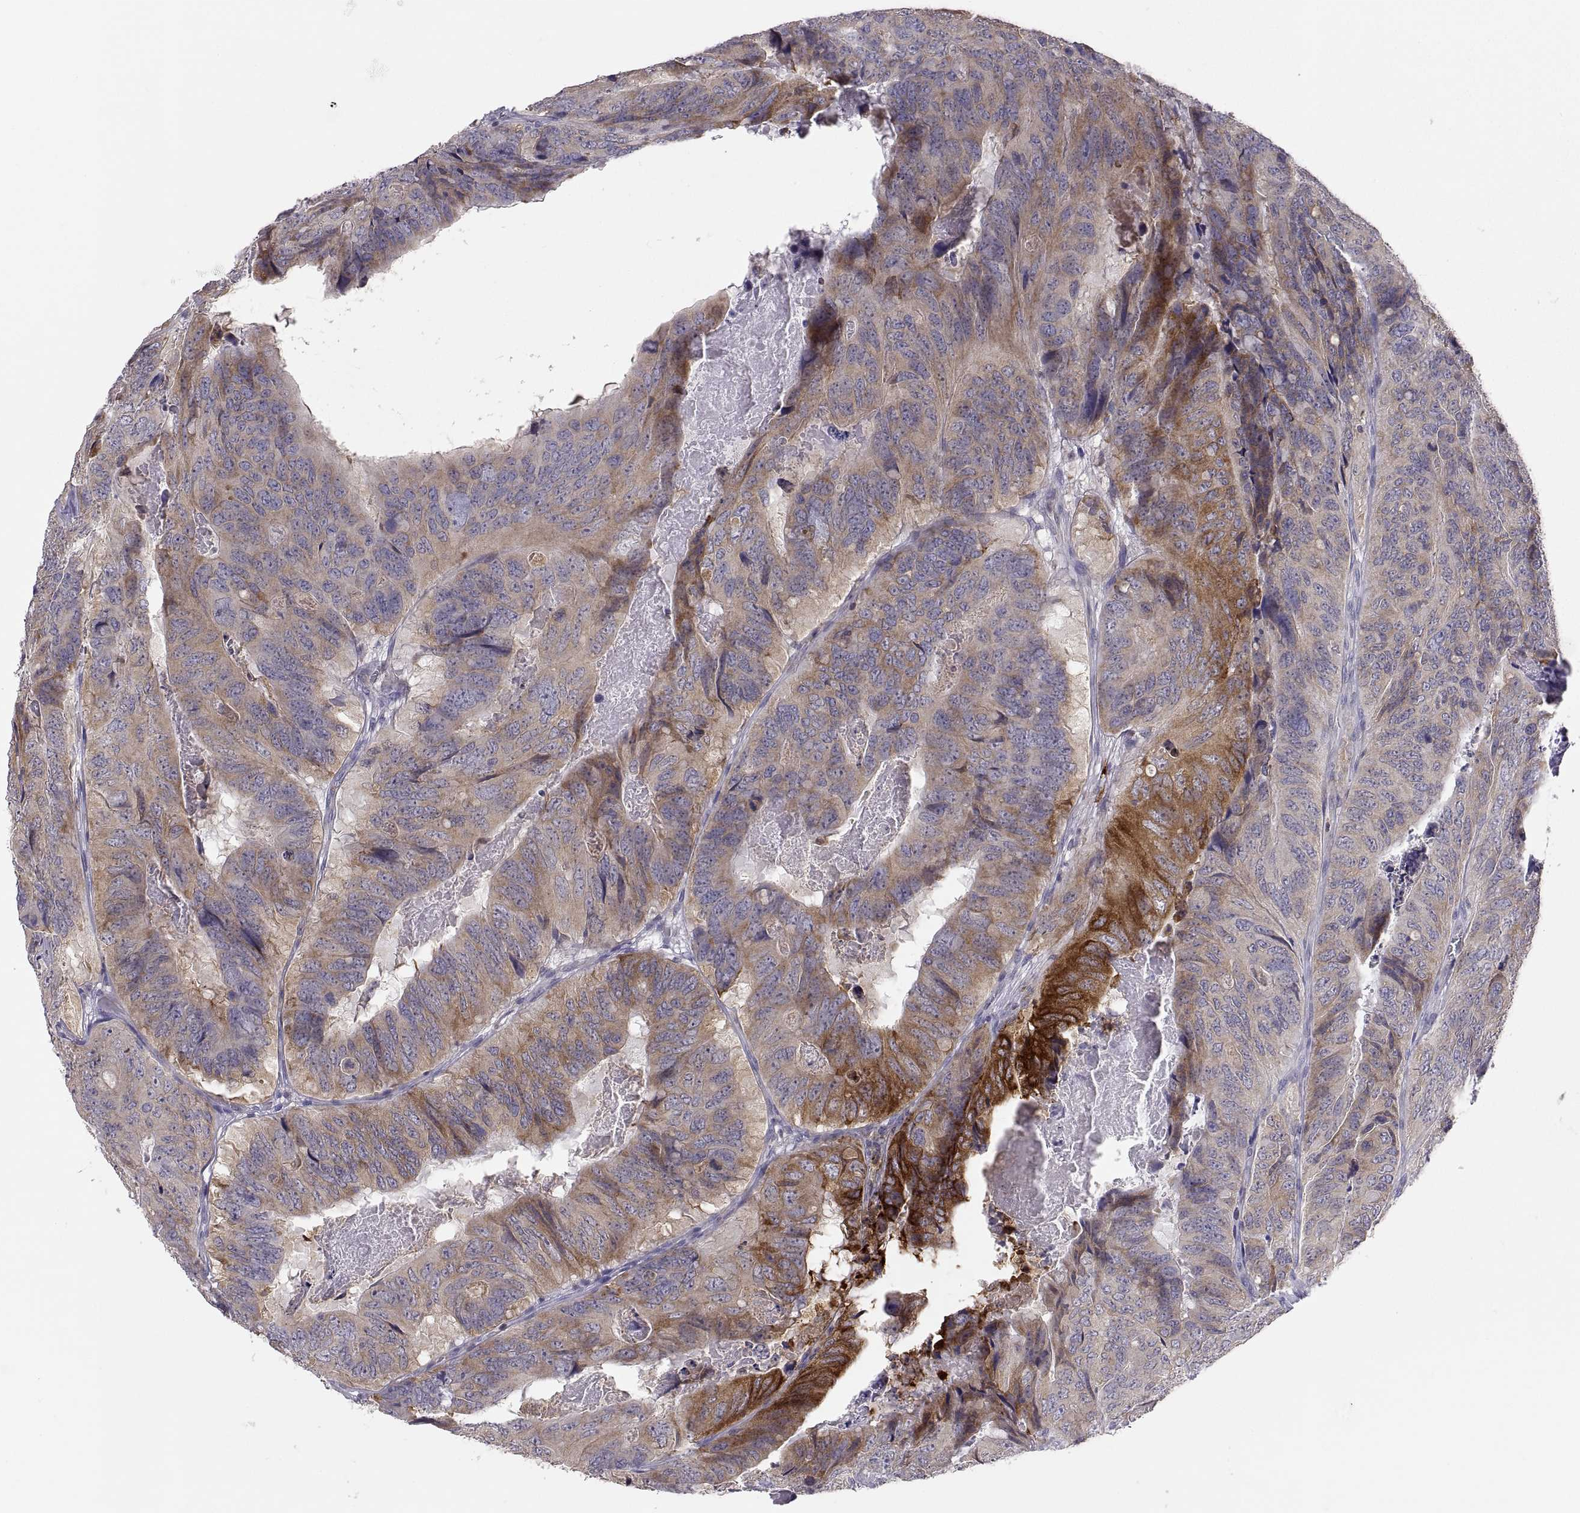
{"staining": {"intensity": "strong", "quantity": "<25%", "location": "cytoplasmic/membranous"}, "tissue": "colorectal cancer", "cell_type": "Tumor cells", "image_type": "cancer", "snomed": [{"axis": "morphology", "description": "Adenocarcinoma, NOS"}, {"axis": "topography", "description": "Colon"}], "caption": "An image of colorectal cancer stained for a protein exhibits strong cytoplasmic/membranous brown staining in tumor cells. The staining is performed using DAB brown chromogen to label protein expression. The nuclei are counter-stained blue using hematoxylin.", "gene": "ERO1A", "patient": {"sex": "male", "age": 79}}